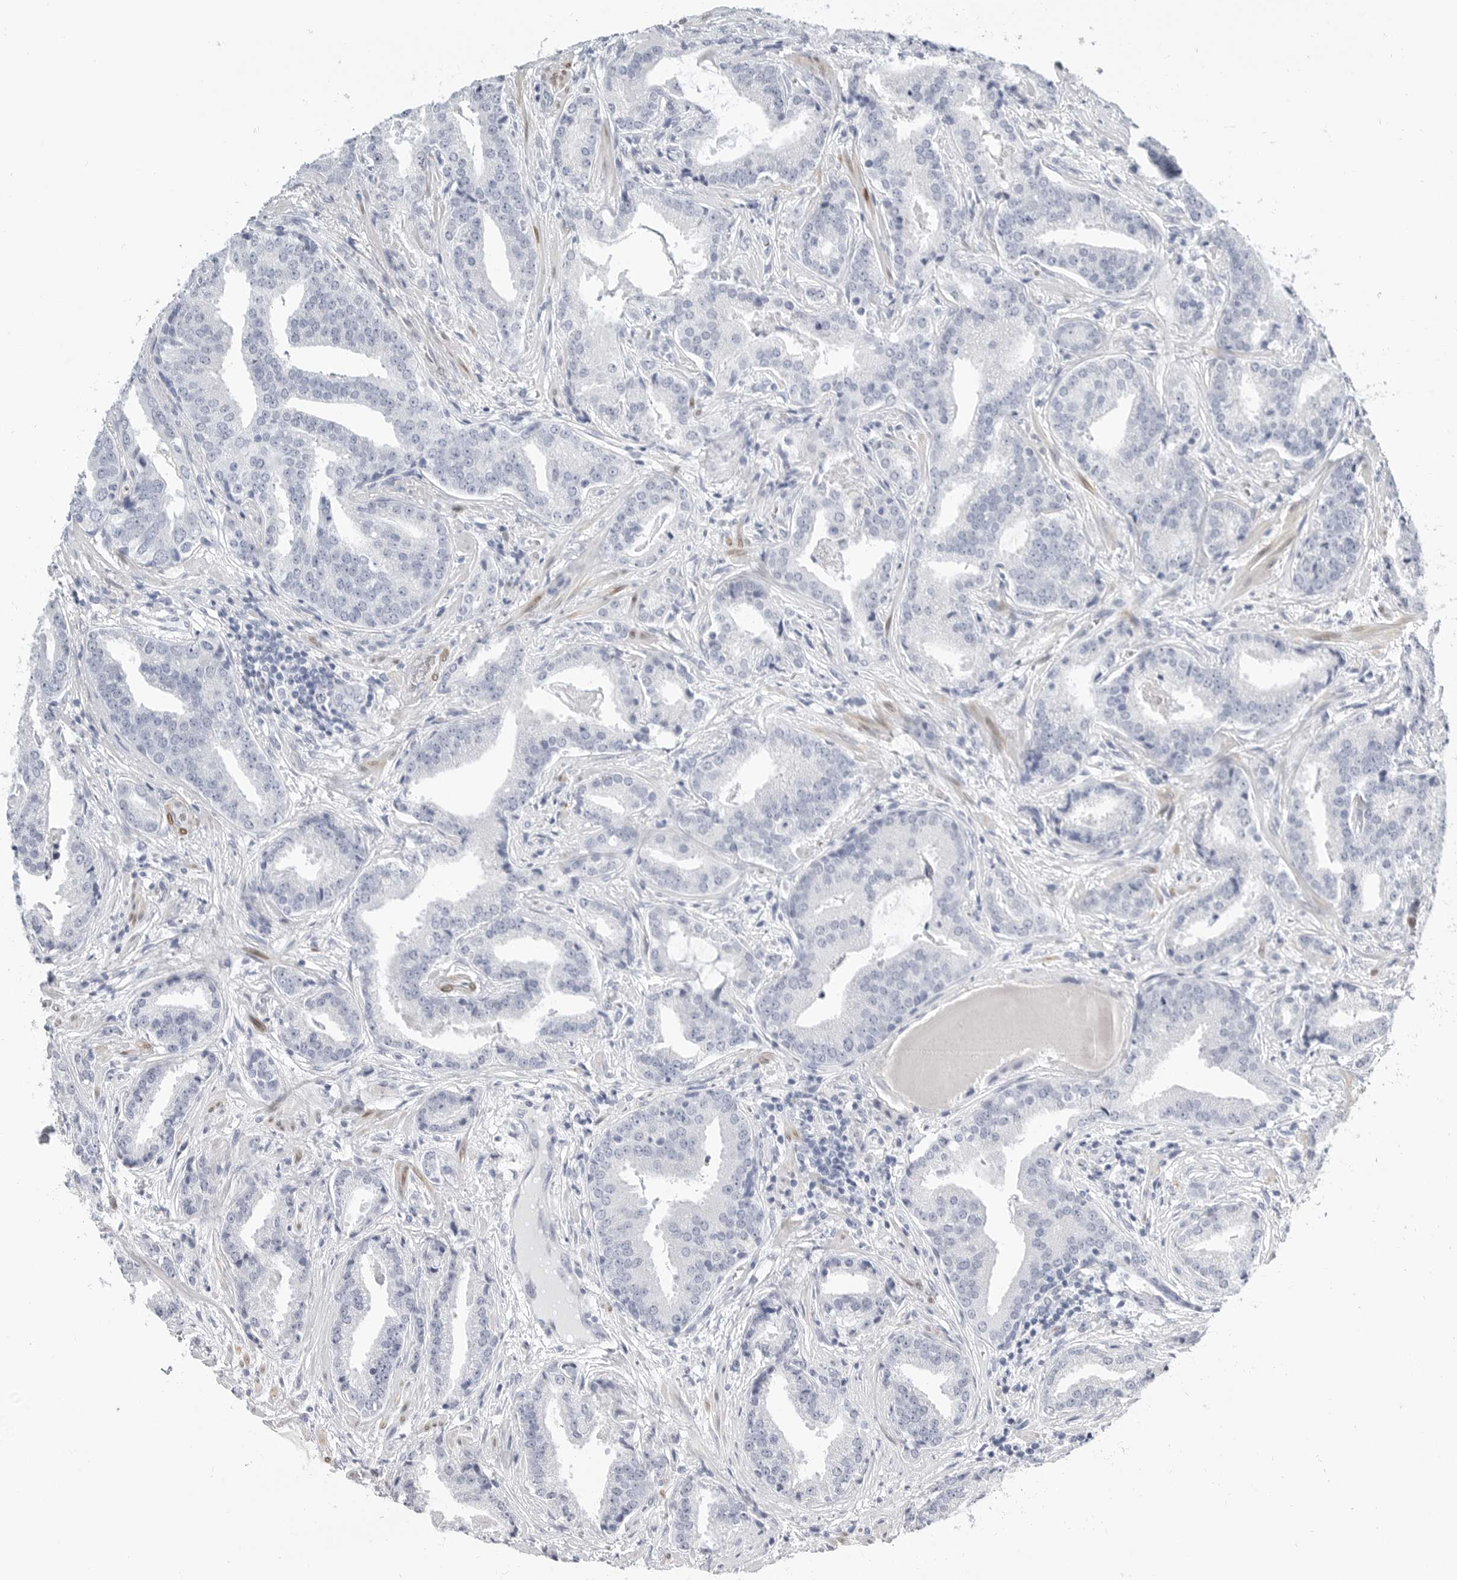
{"staining": {"intensity": "negative", "quantity": "none", "location": "none"}, "tissue": "prostate cancer", "cell_type": "Tumor cells", "image_type": "cancer", "snomed": [{"axis": "morphology", "description": "Adenocarcinoma, Low grade"}, {"axis": "topography", "description": "Prostate"}], "caption": "This is an immunohistochemistry image of prostate cancer (adenocarcinoma (low-grade)). There is no expression in tumor cells.", "gene": "PLN", "patient": {"sex": "male", "age": 67}}